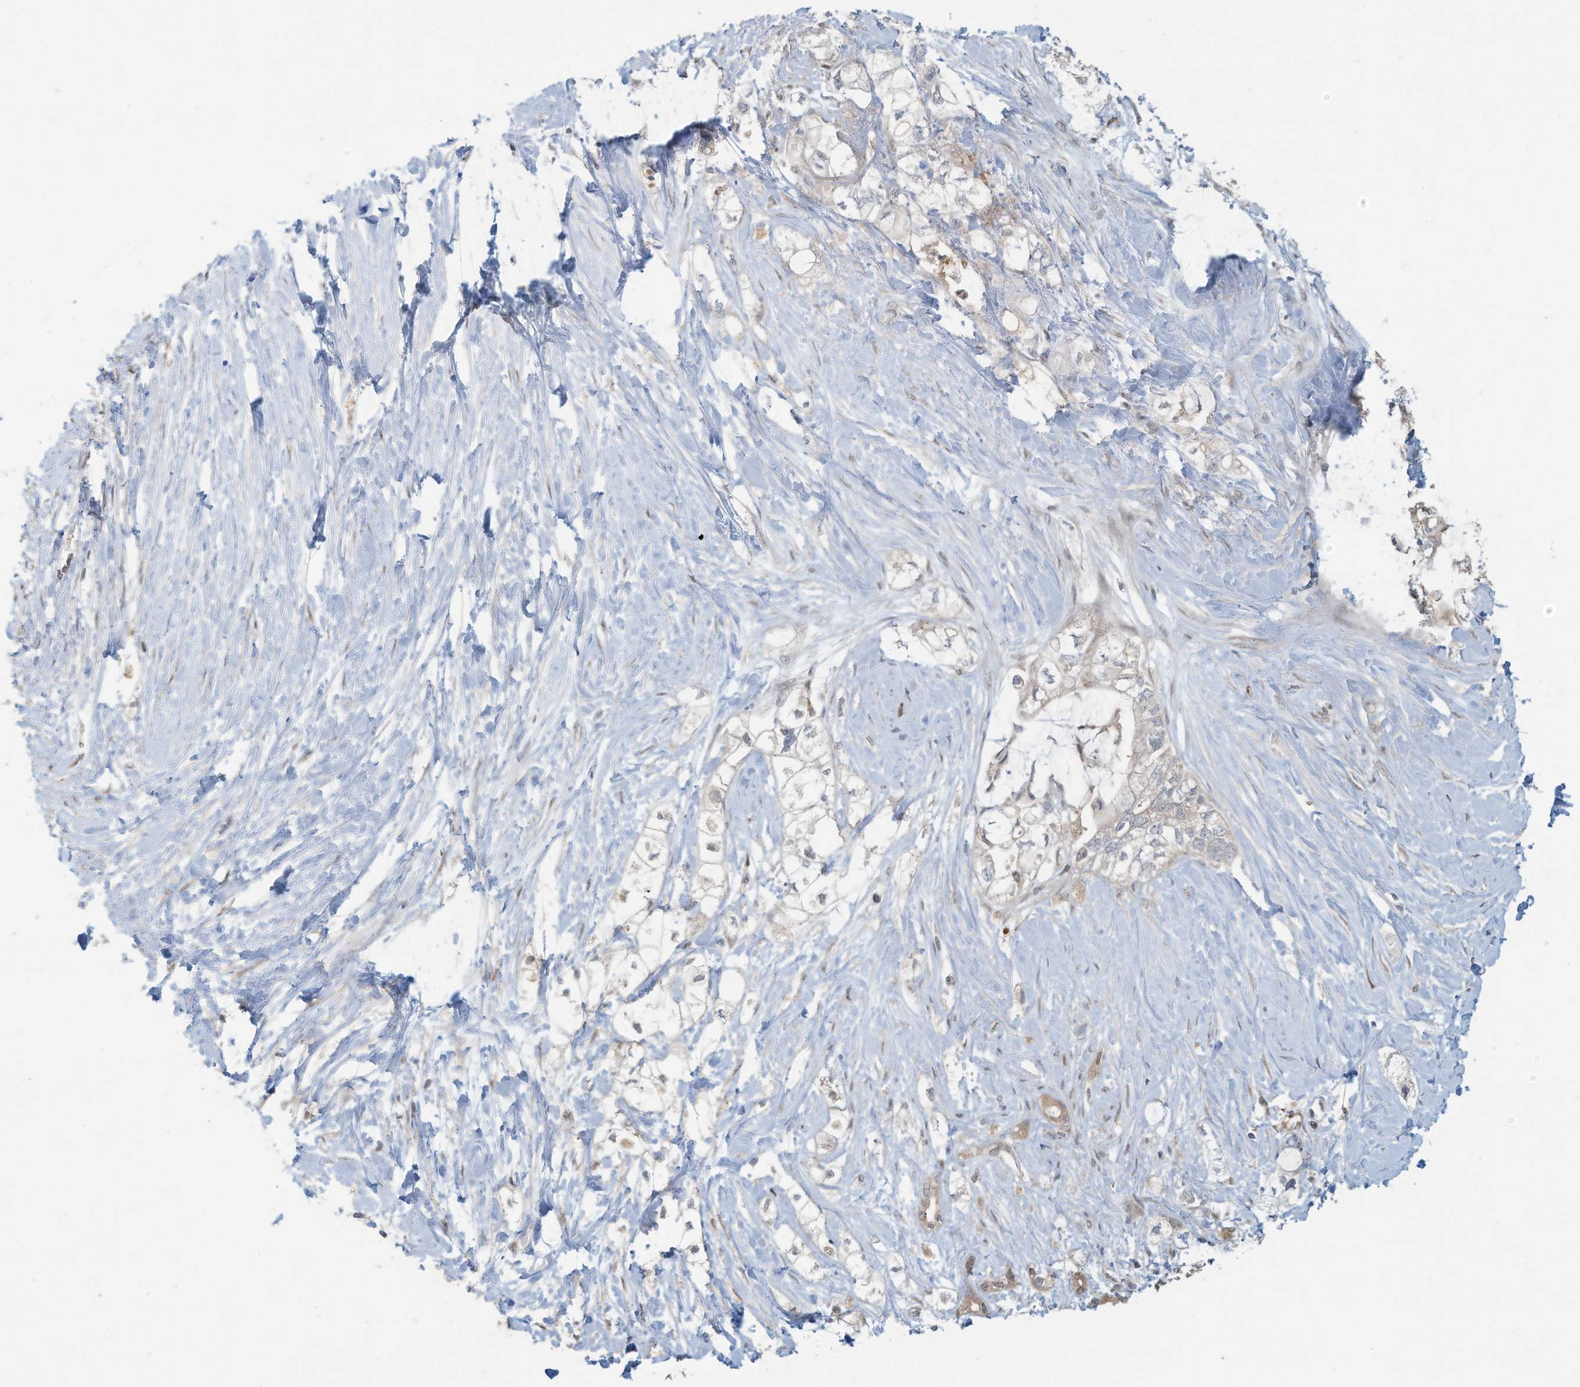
{"staining": {"intensity": "weak", "quantity": "25%-75%", "location": "cytoplasmic/membranous"}, "tissue": "pancreatic cancer", "cell_type": "Tumor cells", "image_type": "cancer", "snomed": [{"axis": "morphology", "description": "Adenocarcinoma, NOS"}, {"axis": "topography", "description": "Pancreas"}], "caption": "Approximately 25%-75% of tumor cells in pancreatic cancer (adenocarcinoma) show weak cytoplasmic/membranous protein positivity as visualized by brown immunohistochemical staining.", "gene": "ERI2", "patient": {"sex": "male", "age": 70}}